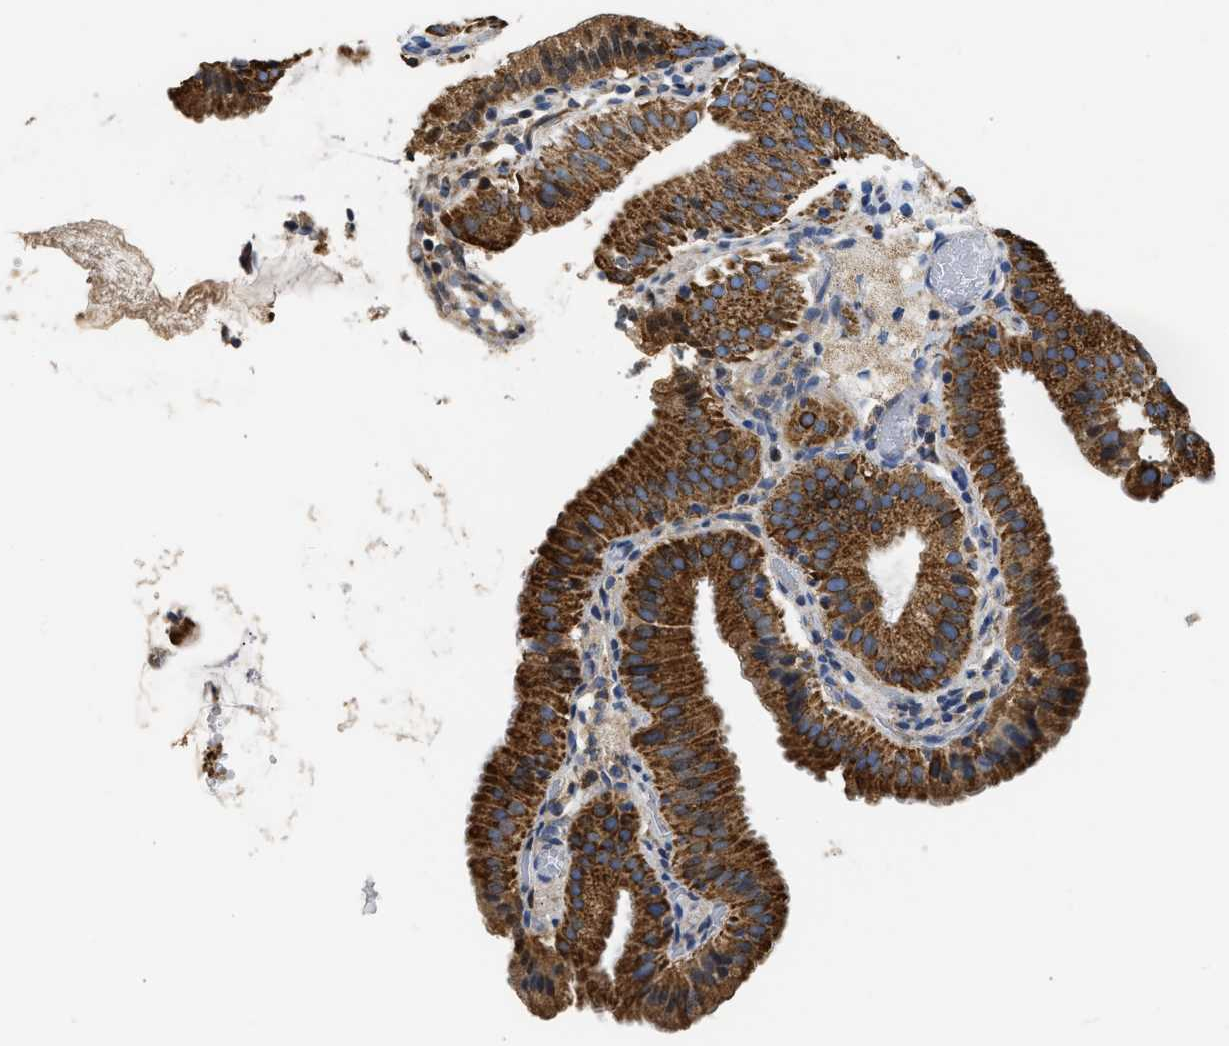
{"staining": {"intensity": "strong", "quantity": ">75%", "location": "cytoplasmic/membranous"}, "tissue": "gallbladder", "cell_type": "Glandular cells", "image_type": "normal", "snomed": [{"axis": "morphology", "description": "Normal tissue, NOS"}, {"axis": "topography", "description": "Gallbladder"}], "caption": "Immunohistochemistry (IHC) of normal human gallbladder shows high levels of strong cytoplasmic/membranous positivity in approximately >75% of glandular cells.", "gene": "CYCS", "patient": {"sex": "male", "age": 54}}